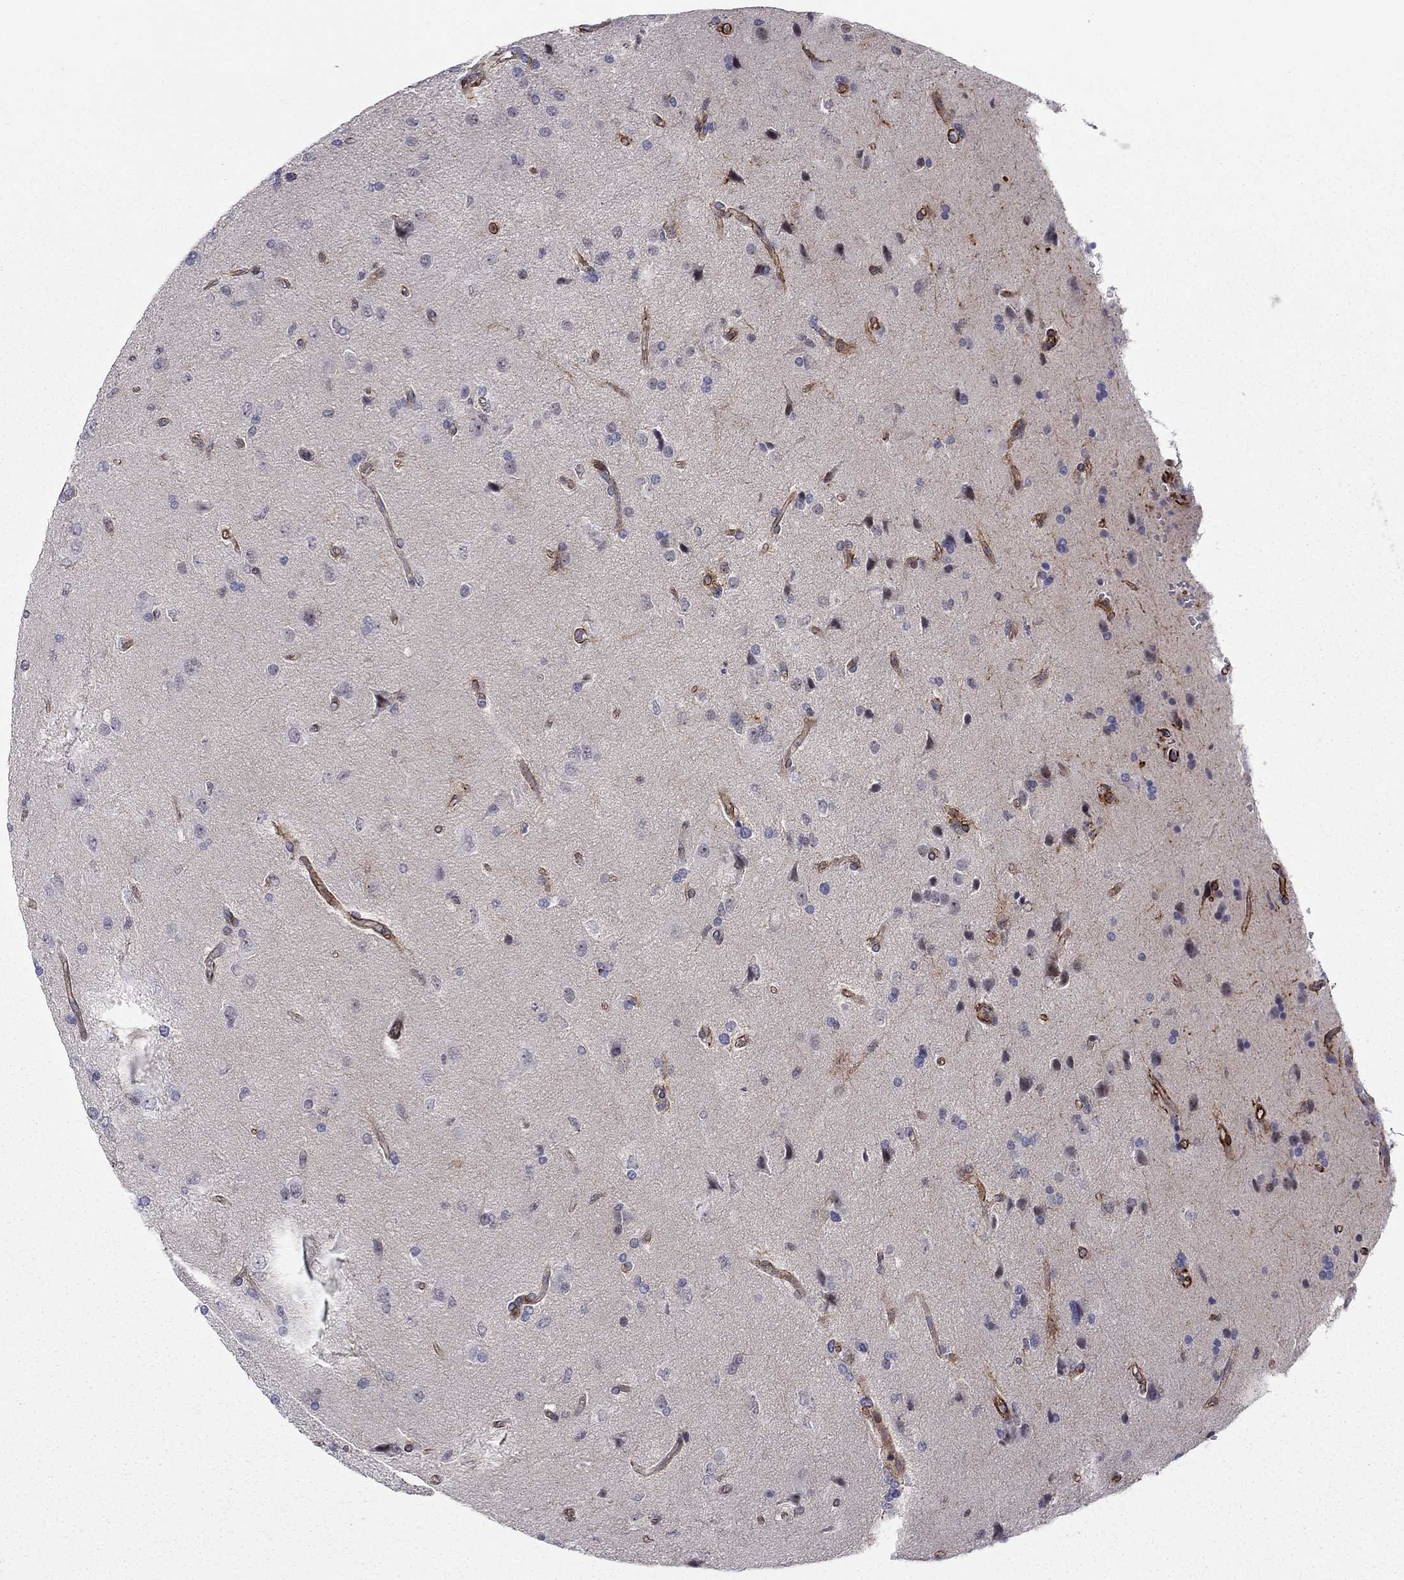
{"staining": {"intensity": "negative", "quantity": "none", "location": "none"}, "tissue": "glioma", "cell_type": "Tumor cells", "image_type": "cancer", "snomed": [{"axis": "morphology", "description": "Glioma, malignant, High grade"}, {"axis": "topography", "description": "Brain"}], "caption": "An immunohistochemistry photomicrograph of glioma is shown. There is no staining in tumor cells of glioma. (Immunohistochemistry, brightfield microscopy, high magnification).", "gene": "KRBA1", "patient": {"sex": "male", "age": 56}}